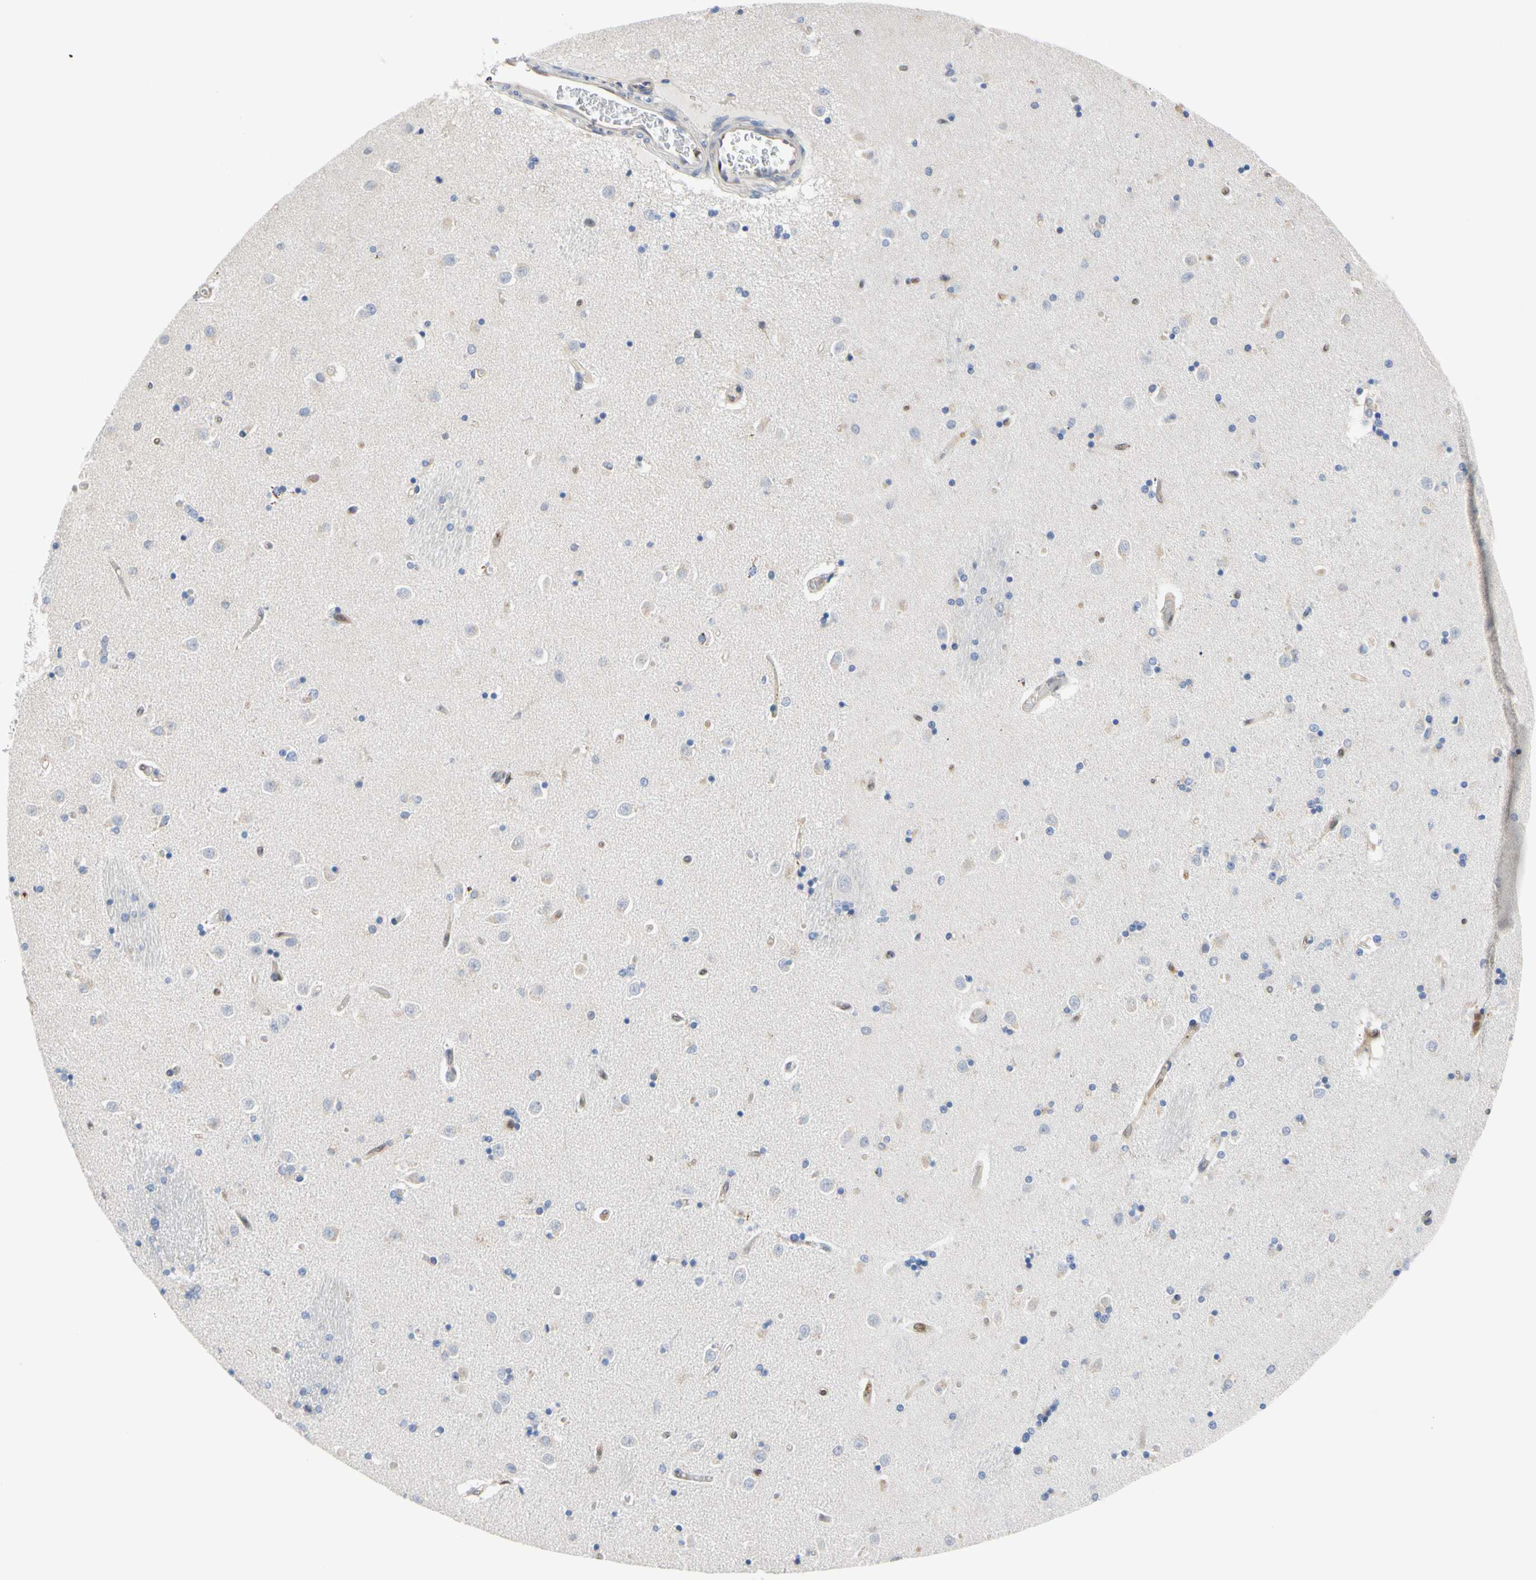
{"staining": {"intensity": "negative", "quantity": "none", "location": "none"}, "tissue": "caudate", "cell_type": "Glial cells", "image_type": "normal", "snomed": [{"axis": "morphology", "description": "Normal tissue, NOS"}, {"axis": "topography", "description": "Lateral ventricle wall"}], "caption": "There is no significant positivity in glial cells of caudate. (DAB IHC with hematoxylin counter stain).", "gene": "MCL1", "patient": {"sex": "female", "age": 54}}